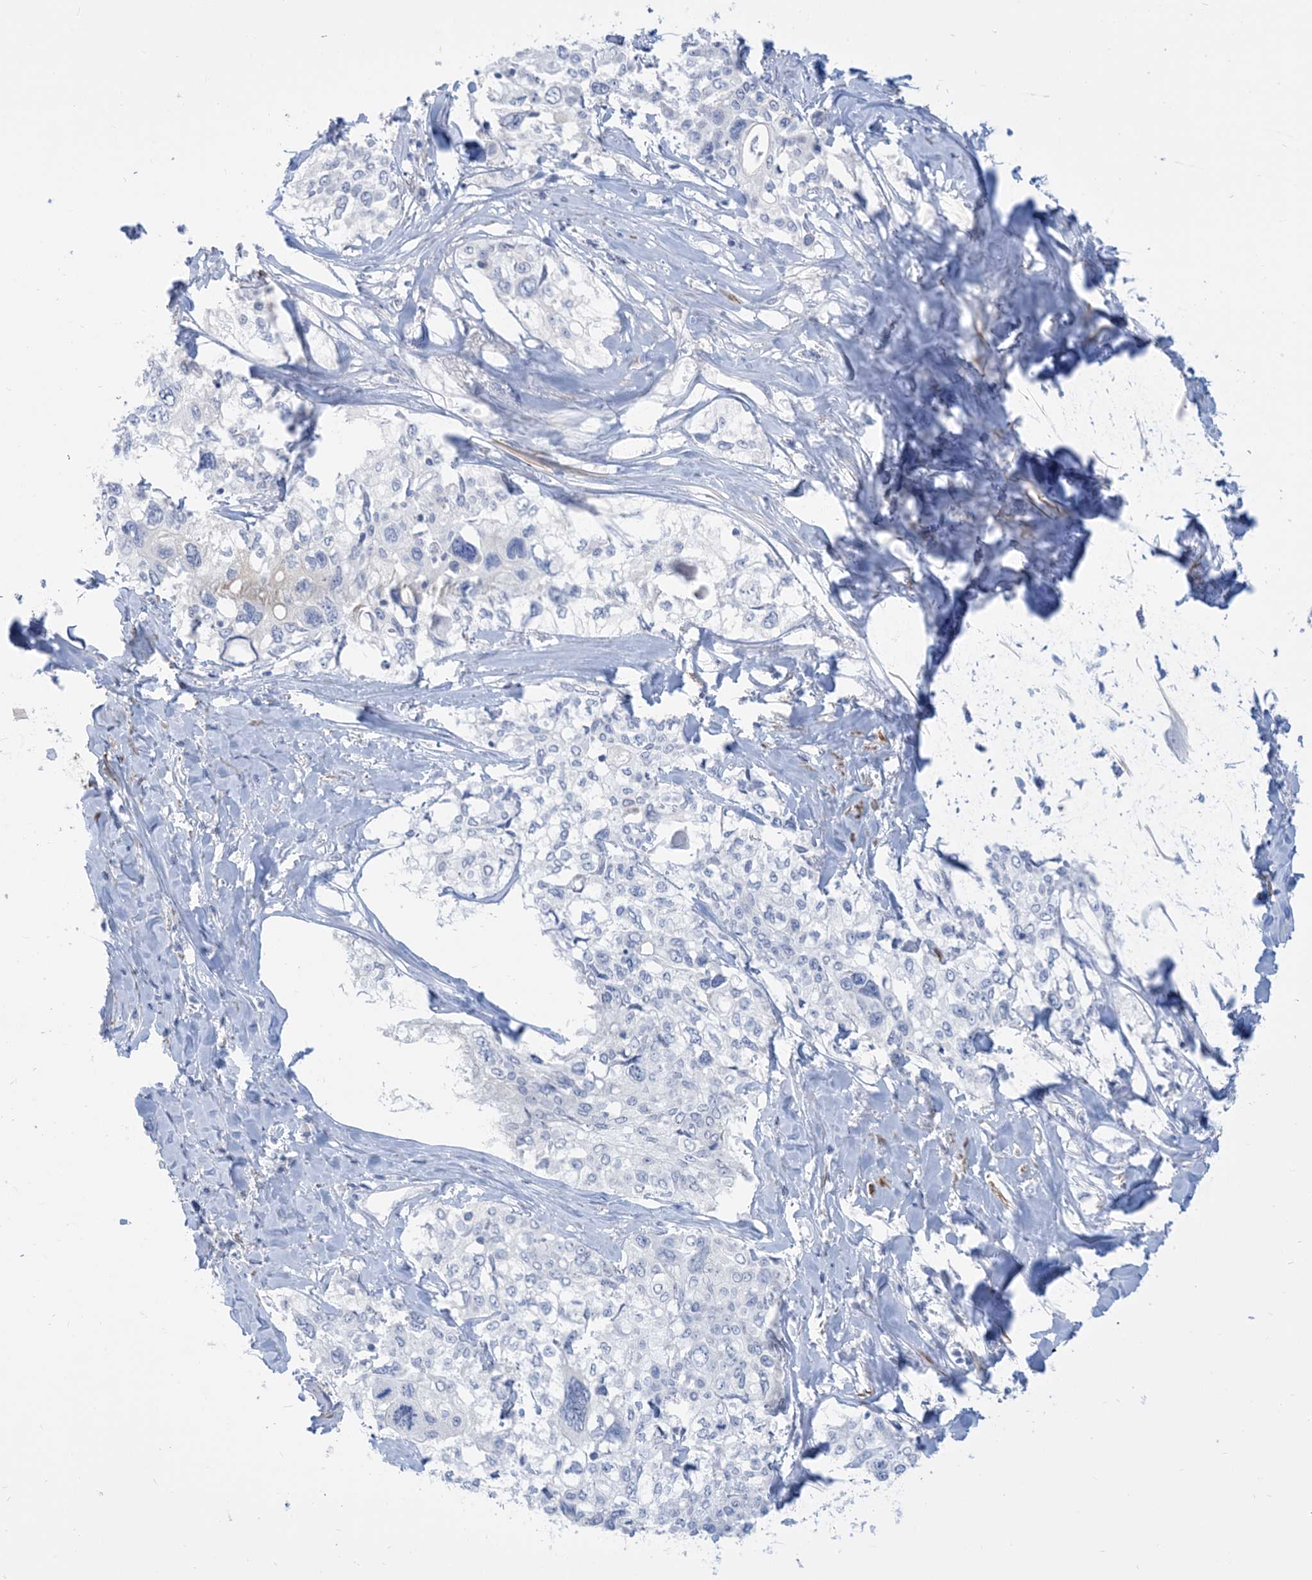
{"staining": {"intensity": "negative", "quantity": "none", "location": "none"}, "tissue": "cervical cancer", "cell_type": "Tumor cells", "image_type": "cancer", "snomed": [{"axis": "morphology", "description": "Squamous cell carcinoma, NOS"}, {"axis": "topography", "description": "Cervix"}], "caption": "There is no significant positivity in tumor cells of cervical squamous cell carcinoma.", "gene": "MARS2", "patient": {"sex": "female", "age": 31}}